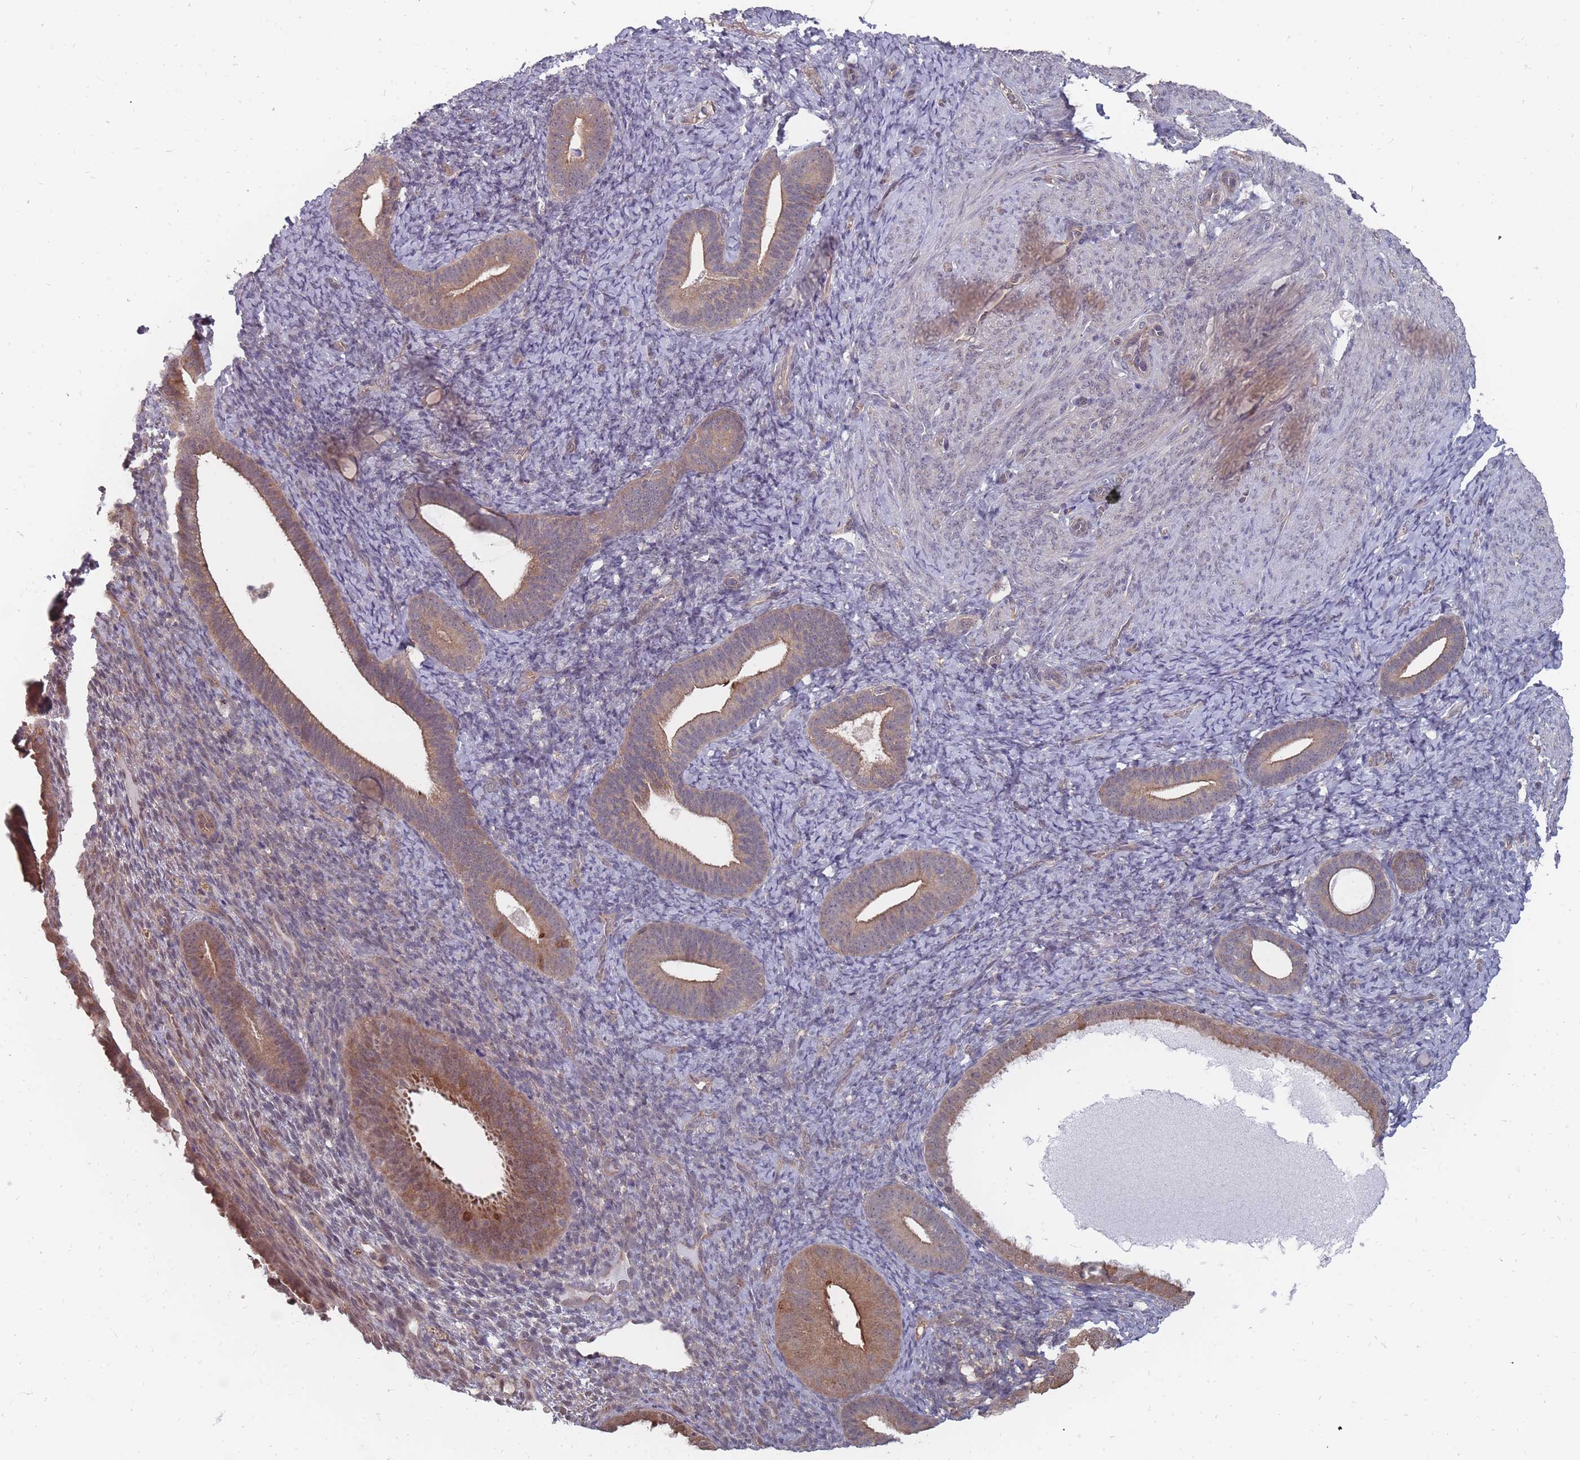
{"staining": {"intensity": "weak", "quantity": "25%-75%", "location": "cytoplasmic/membranous,nuclear"}, "tissue": "endometrium", "cell_type": "Cells in endometrial stroma", "image_type": "normal", "snomed": [{"axis": "morphology", "description": "Normal tissue, NOS"}, {"axis": "topography", "description": "Endometrium"}], "caption": "Immunohistochemical staining of benign endometrium reveals weak cytoplasmic/membranous,nuclear protein staining in about 25%-75% of cells in endometrial stroma. (Brightfield microscopy of DAB IHC at high magnification).", "gene": "NKD1", "patient": {"sex": "female", "age": 65}}